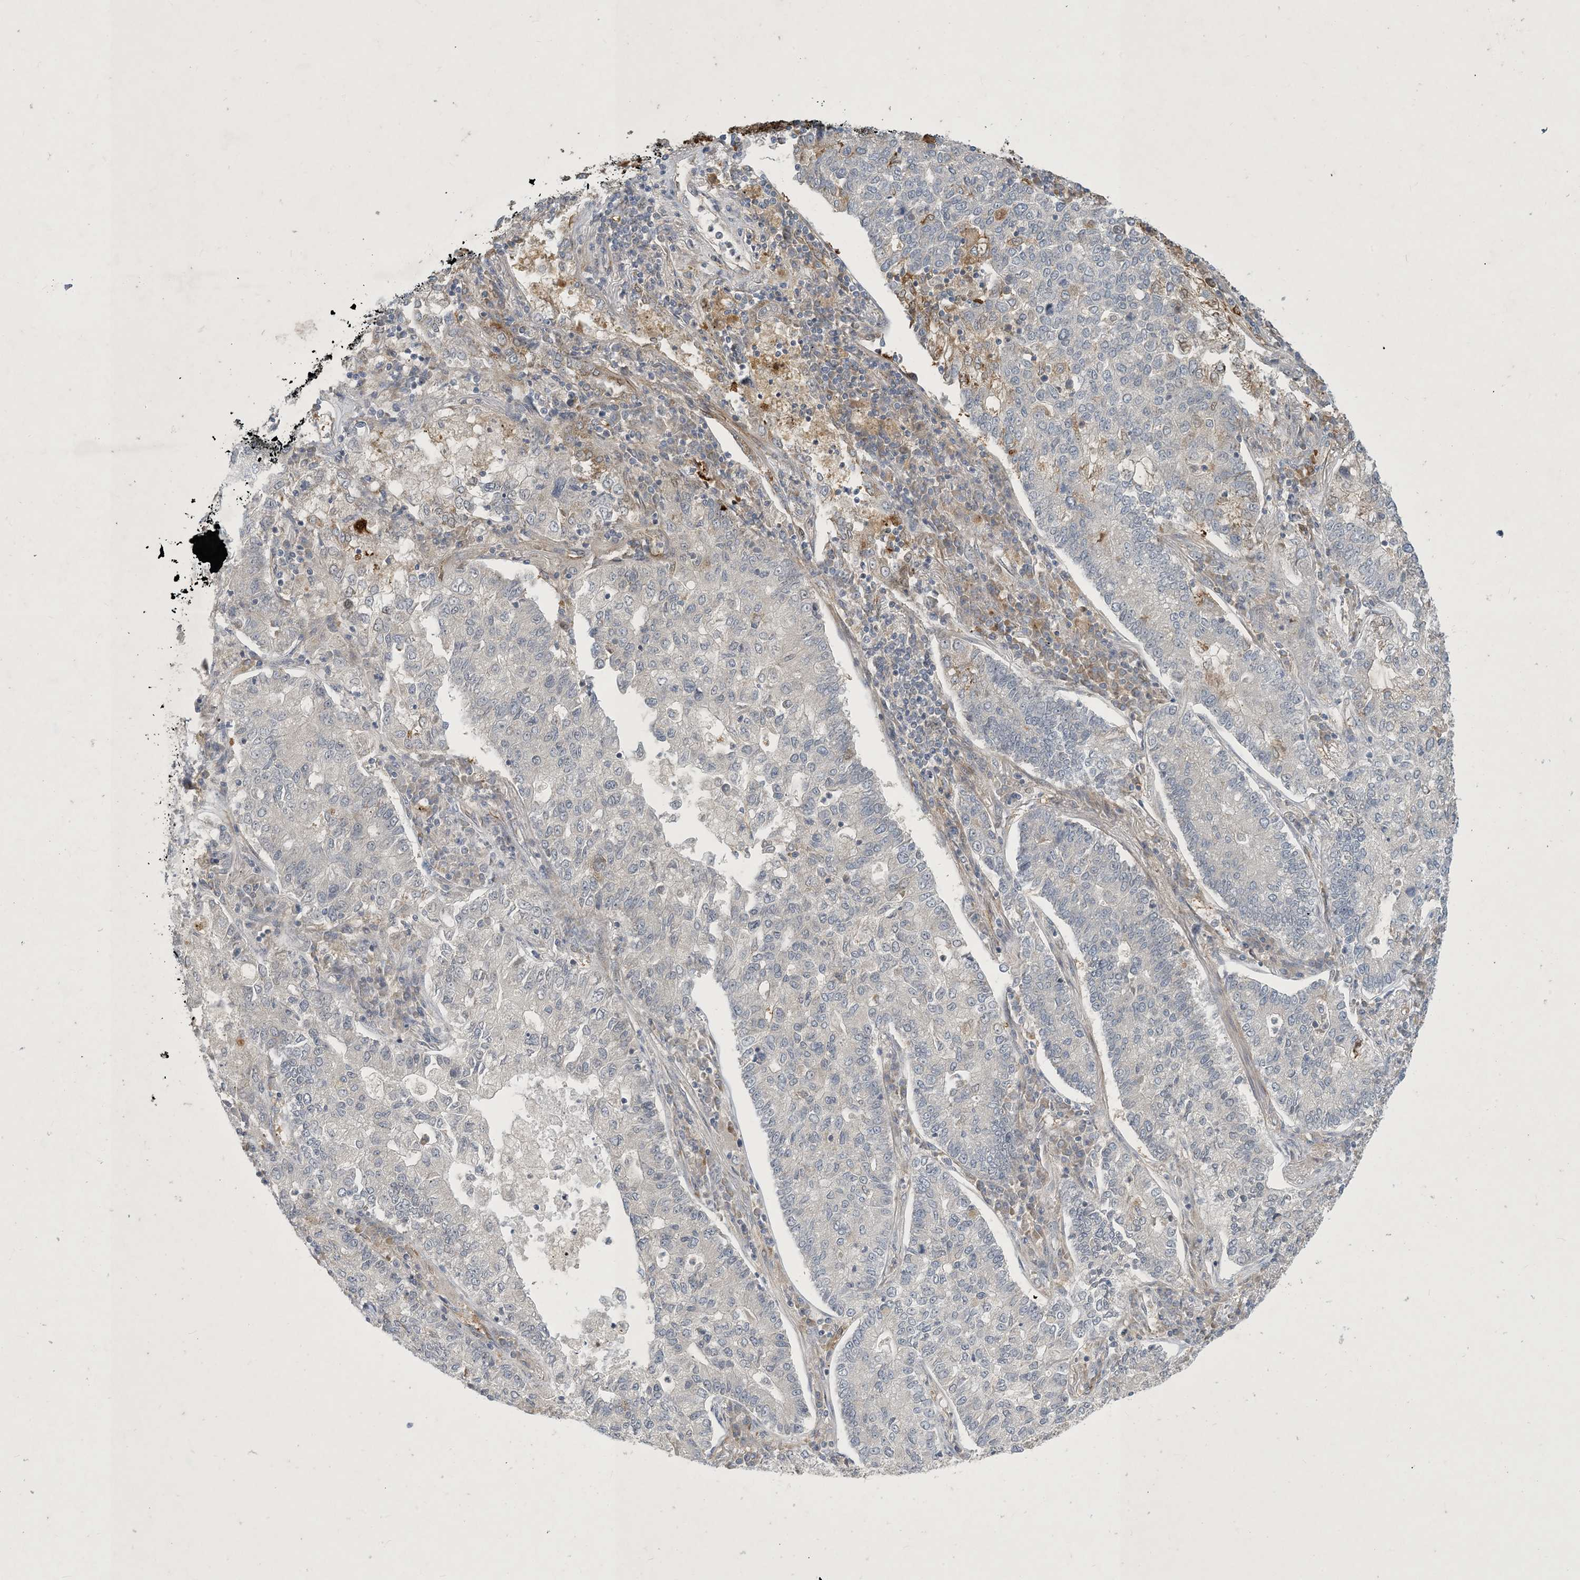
{"staining": {"intensity": "negative", "quantity": "none", "location": "none"}, "tissue": "lung cancer", "cell_type": "Tumor cells", "image_type": "cancer", "snomed": [{"axis": "morphology", "description": "Adenocarcinoma, NOS"}, {"axis": "topography", "description": "Lung"}], "caption": "The photomicrograph displays no staining of tumor cells in lung cancer. (DAB (3,3'-diaminobenzidine) IHC with hematoxylin counter stain).", "gene": "CDS1", "patient": {"sex": "male", "age": 49}}